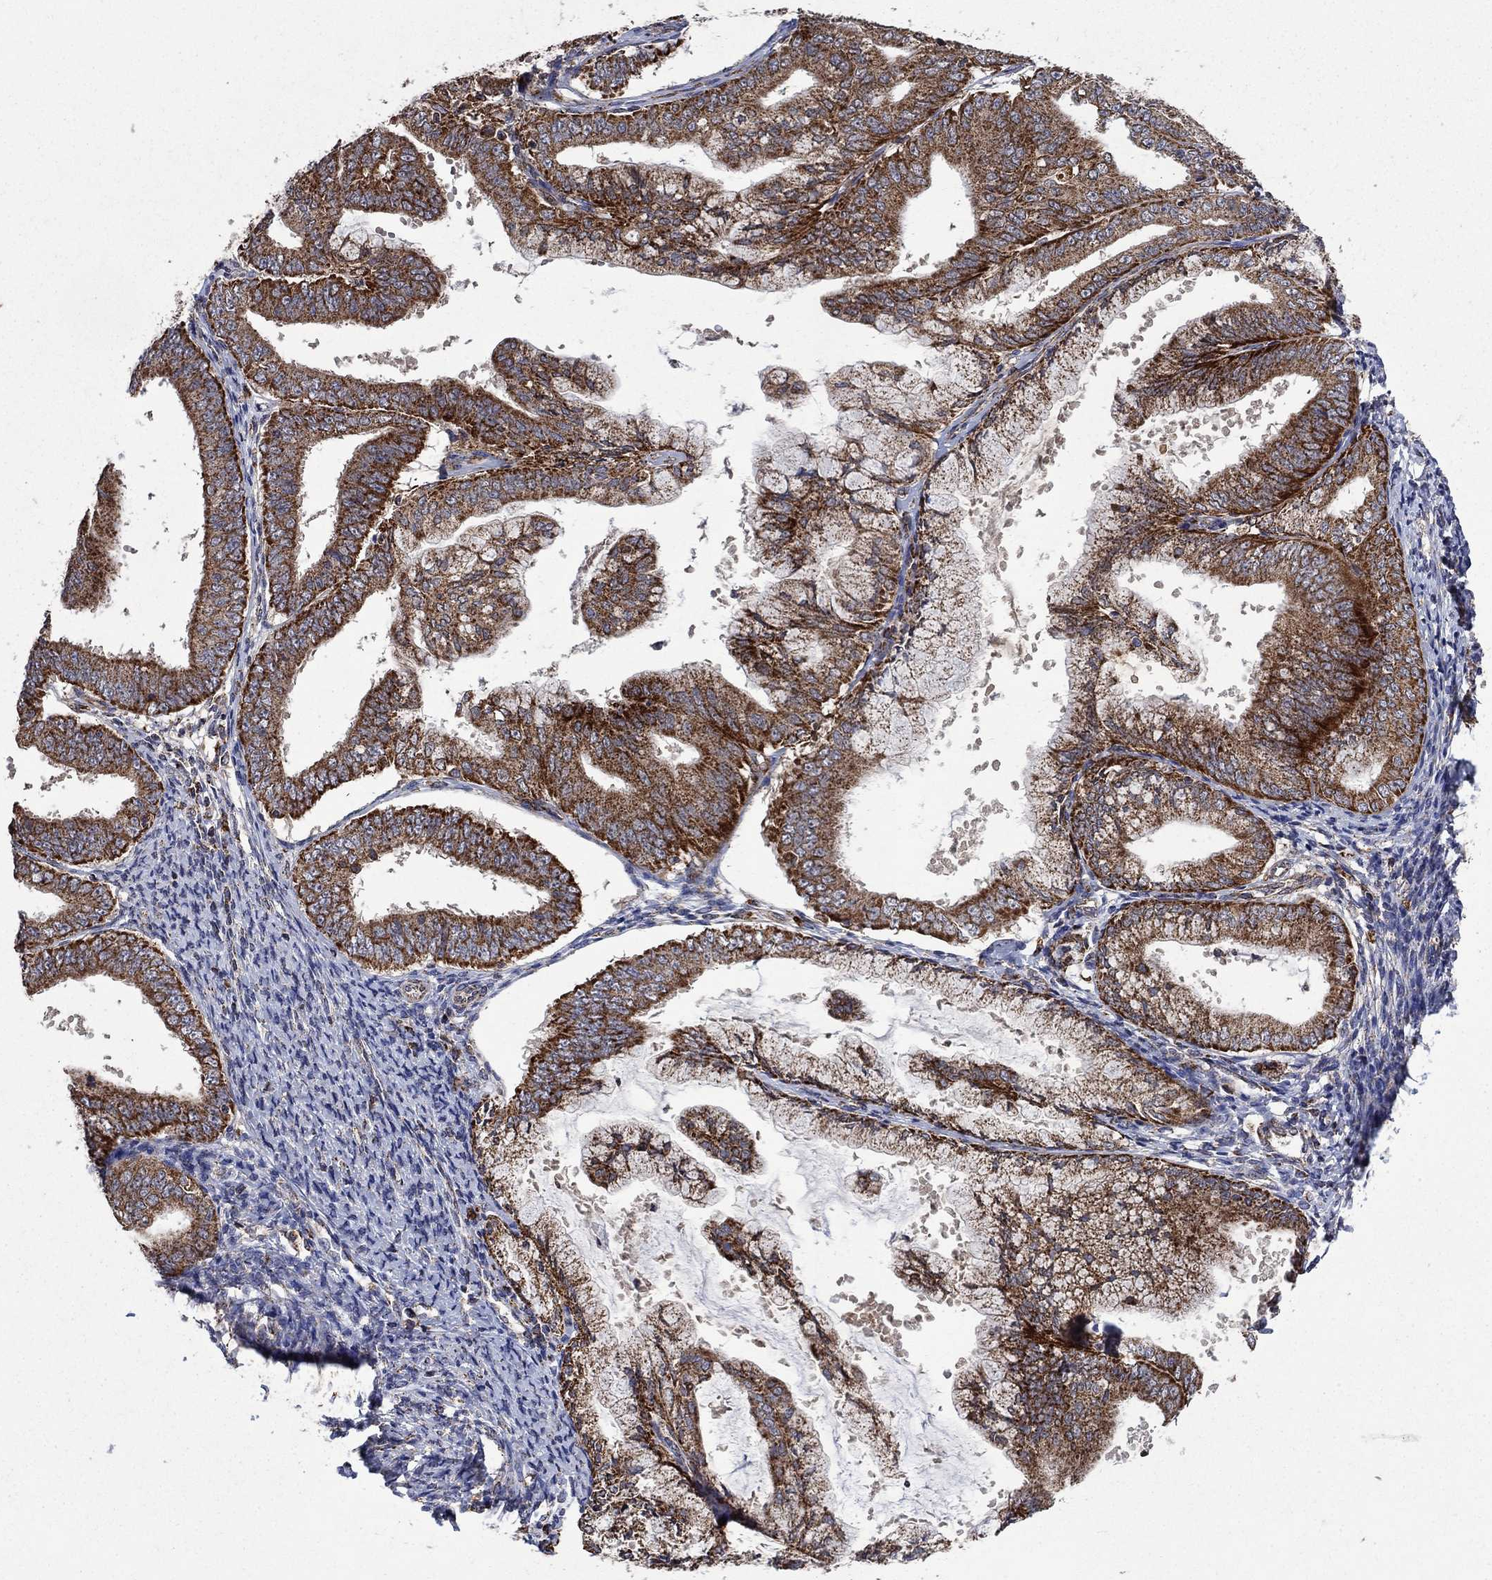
{"staining": {"intensity": "strong", "quantity": "25%-75%", "location": "cytoplasmic/membranous"}, "tissue": "endometrial cancer", "cell_type": "Tumor cells", "image_type": "cancer", "snomed": [{"axis": "morphology", "description": "Adenocarcinoma, NOS"}, {"axis": "topography", "description": "Endometrium"}], "caption": "DAB immunohistochemical staining of adenocarcinoma (endometrial) demonstrates strong cytoplasmic/membranous protein staining in approximately 25%-75% of tumor cells. The staining was performed using DAB, with brown indicating positive protein expression. Nuclei are stained blue with hematoxylin.", "gene": "DPH1", "patient": {"sex": "female", "age": 63}}